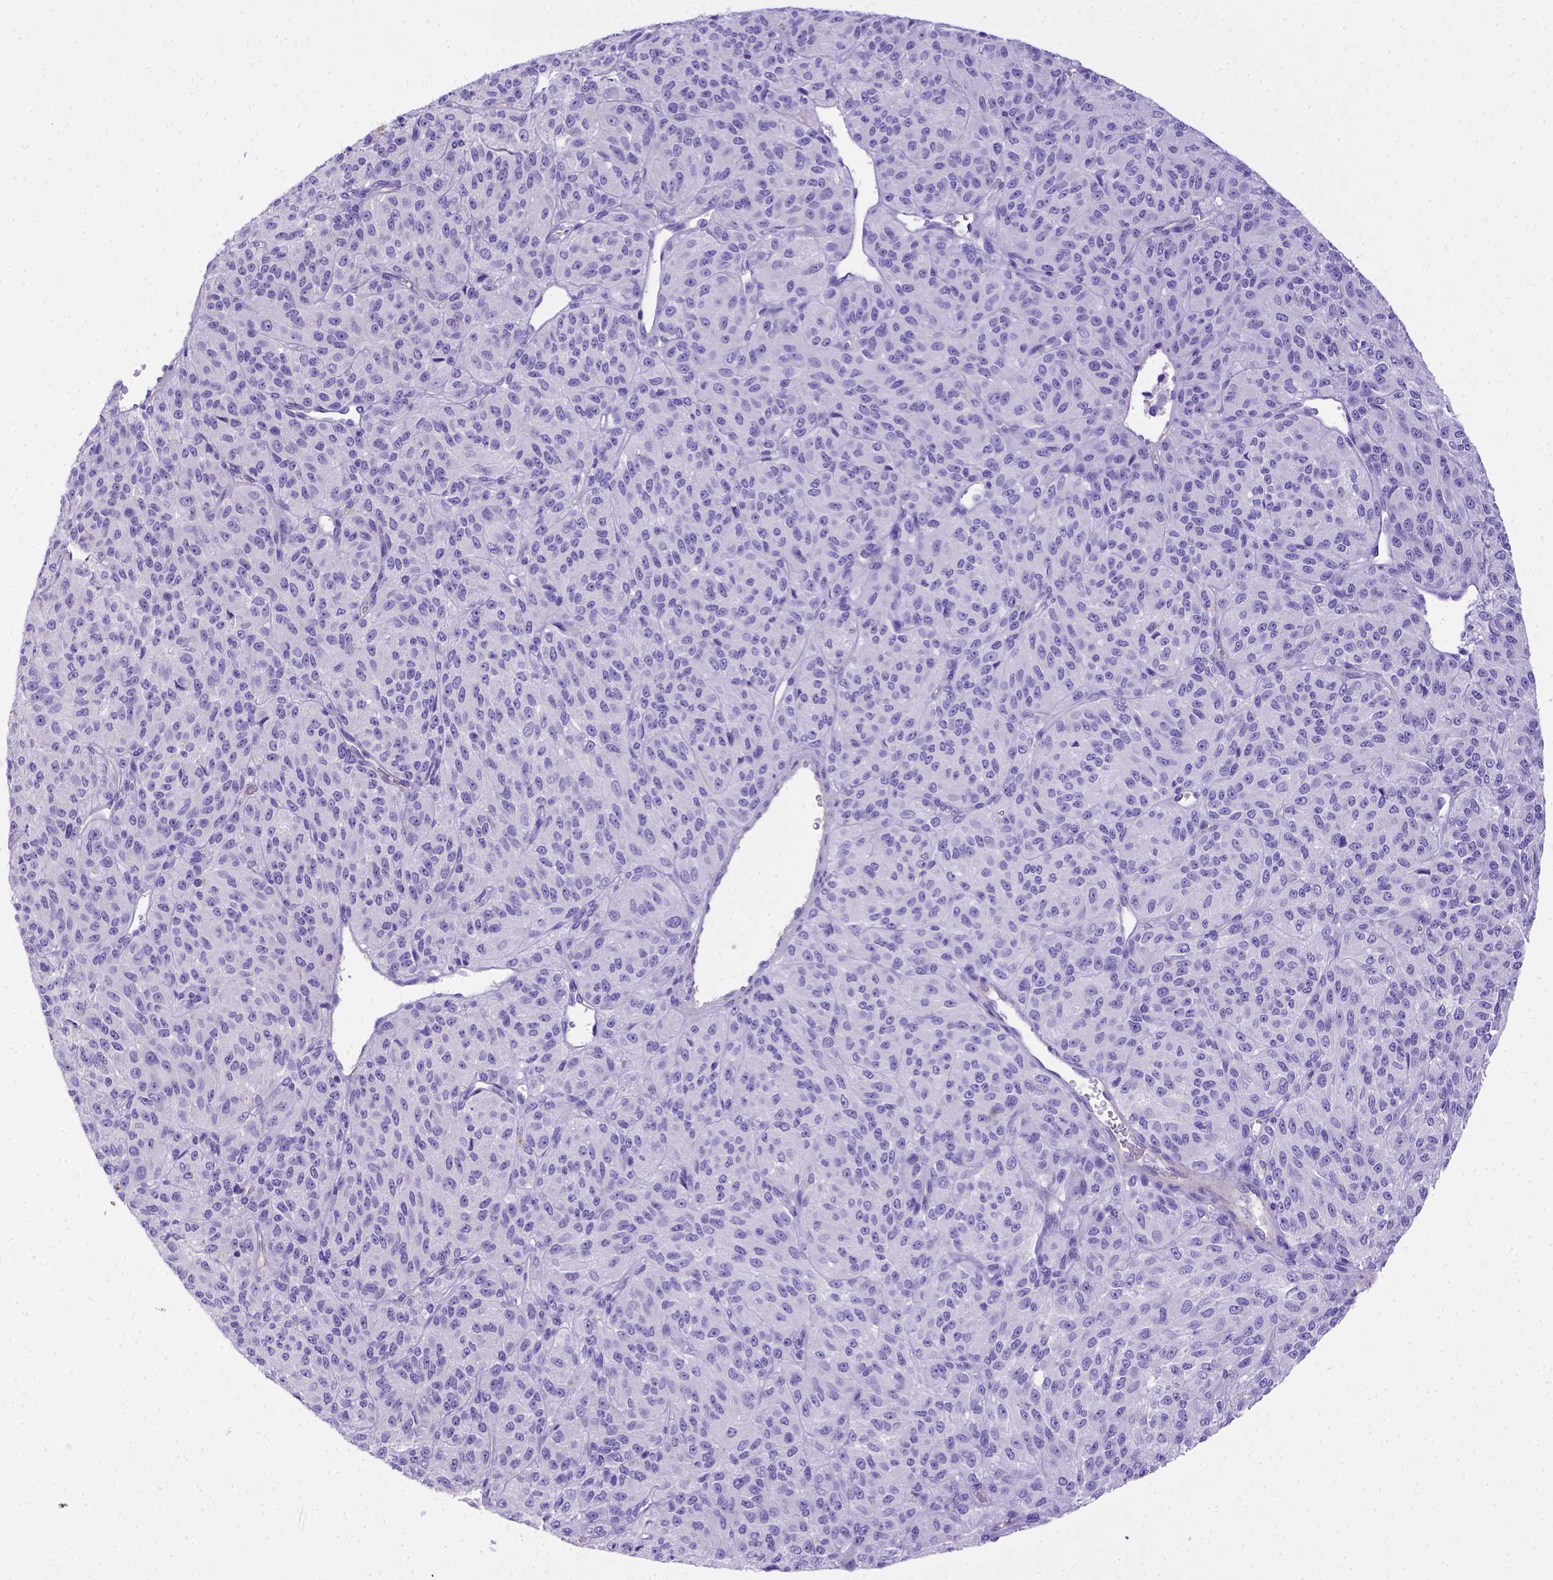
{"staining": {"intensity": "negative", "quantity": "none", "location": "none"}, "tissue": "melanoma", "cell_type": "Tumor cells", "image_type": "cancer", "snomed": [{"axis": "morphology", "description": "Malignant melanoma, Metastatic site"}, {"axis": "topography", "description": "Brain"}], "caption": "This is an IHC histopathology image of malignant melanoma (metastatic site). There is no staining in tumor cells.", "gene": "LRRC18", "patient": {"sex": "female", "age": 56}}